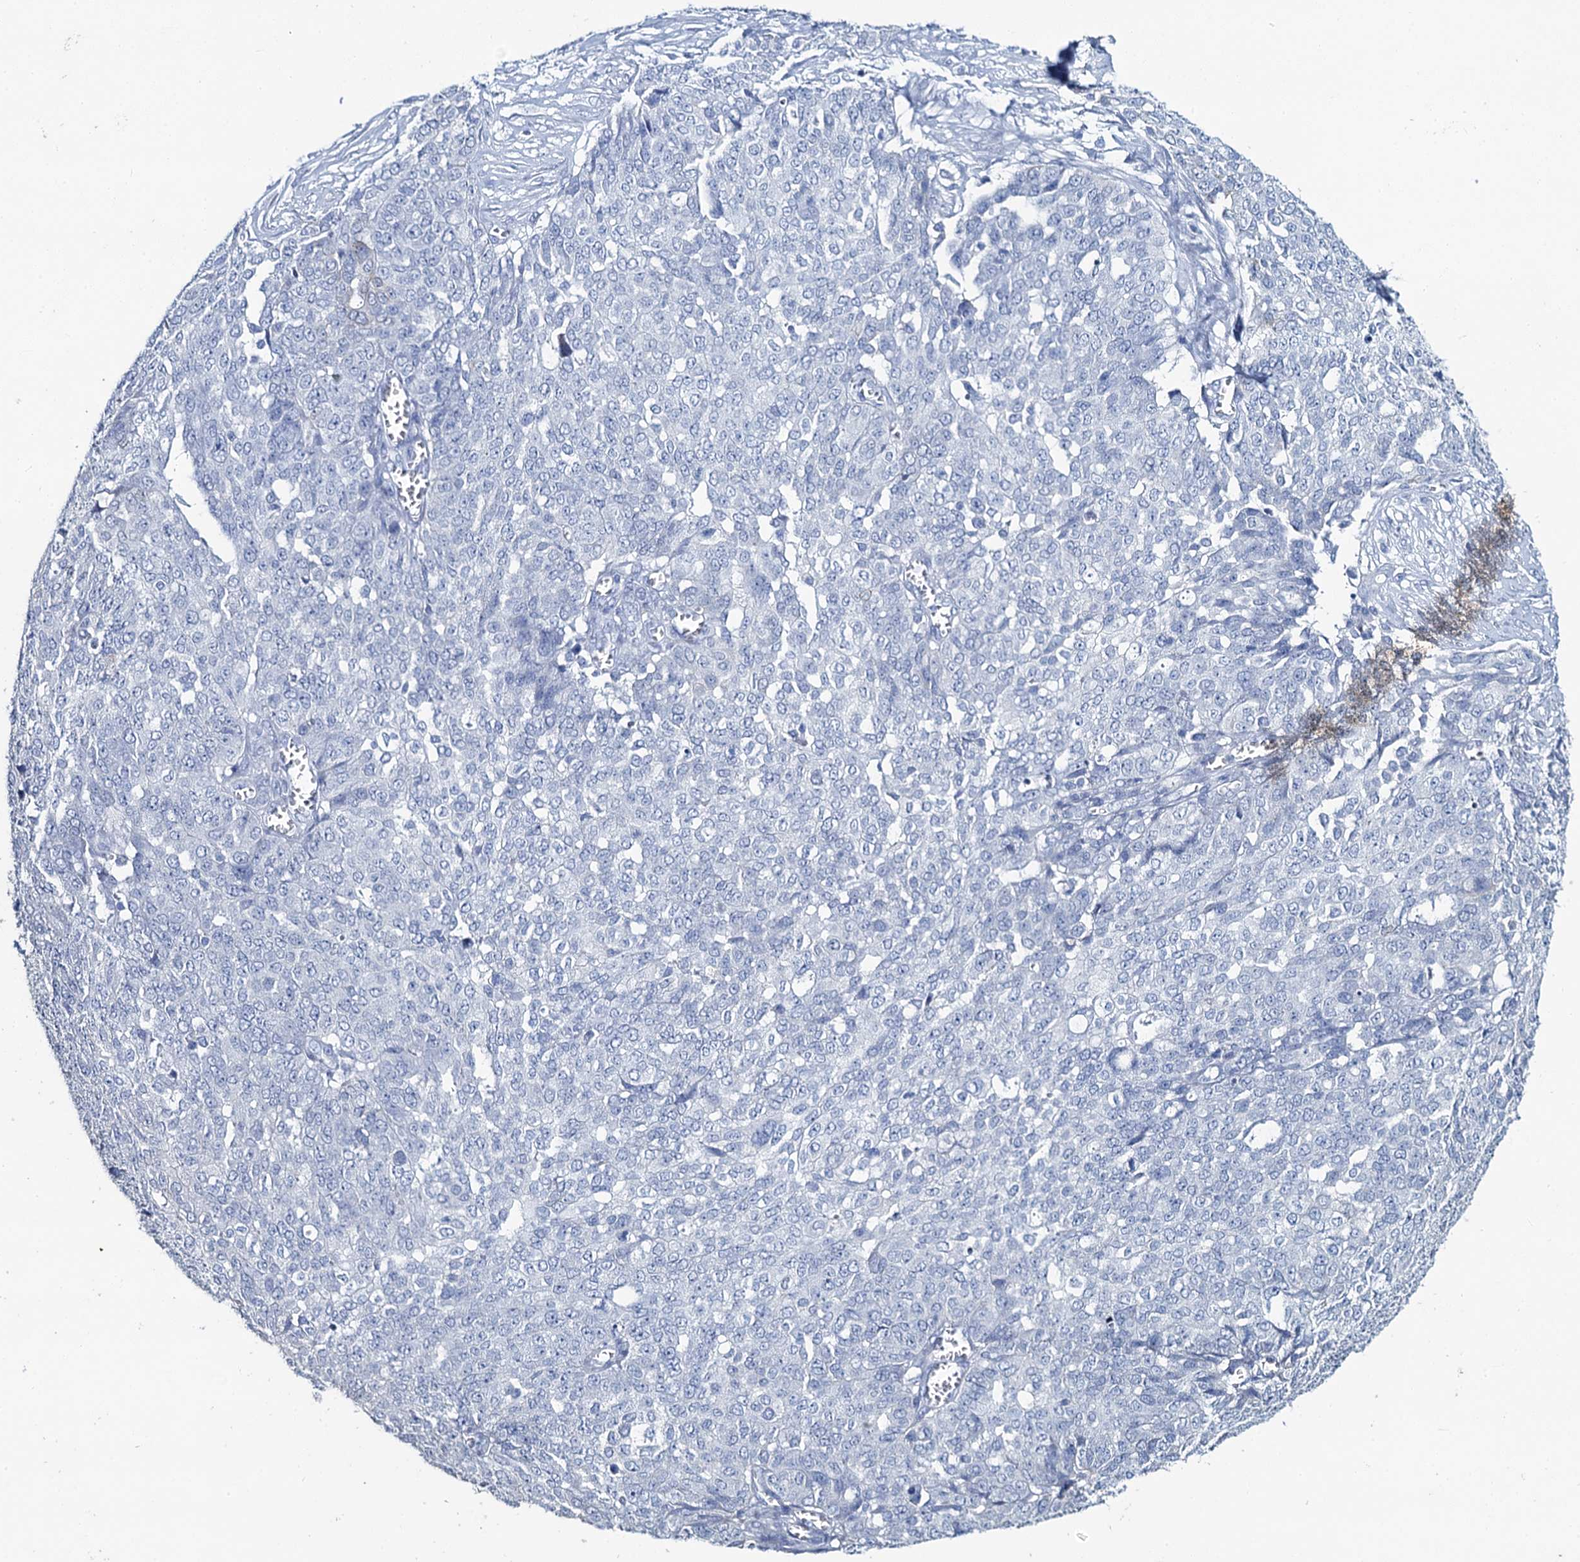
{"staining": {"intensity": "negative", "quantity": "none", "location": "none"}, "tissue": "ovarian cancer", "cell_type": "Tumor cells", "image_type": "cancer", "snomed": [{"axis": "morphology", "description": "Cystadenocarcinoma, serous, NOS"}, {"axis": "topography", "description": "Soft tissue"}, {"axis": "topography", "description": "Ovary"}], "caption": "This is an IHC photomicrograph of ovarian serous cystadenocarcinoma. There is no staining in tumor cells.", "gene": "TOX3", "patient": {"sex": "female", "age": 57}}